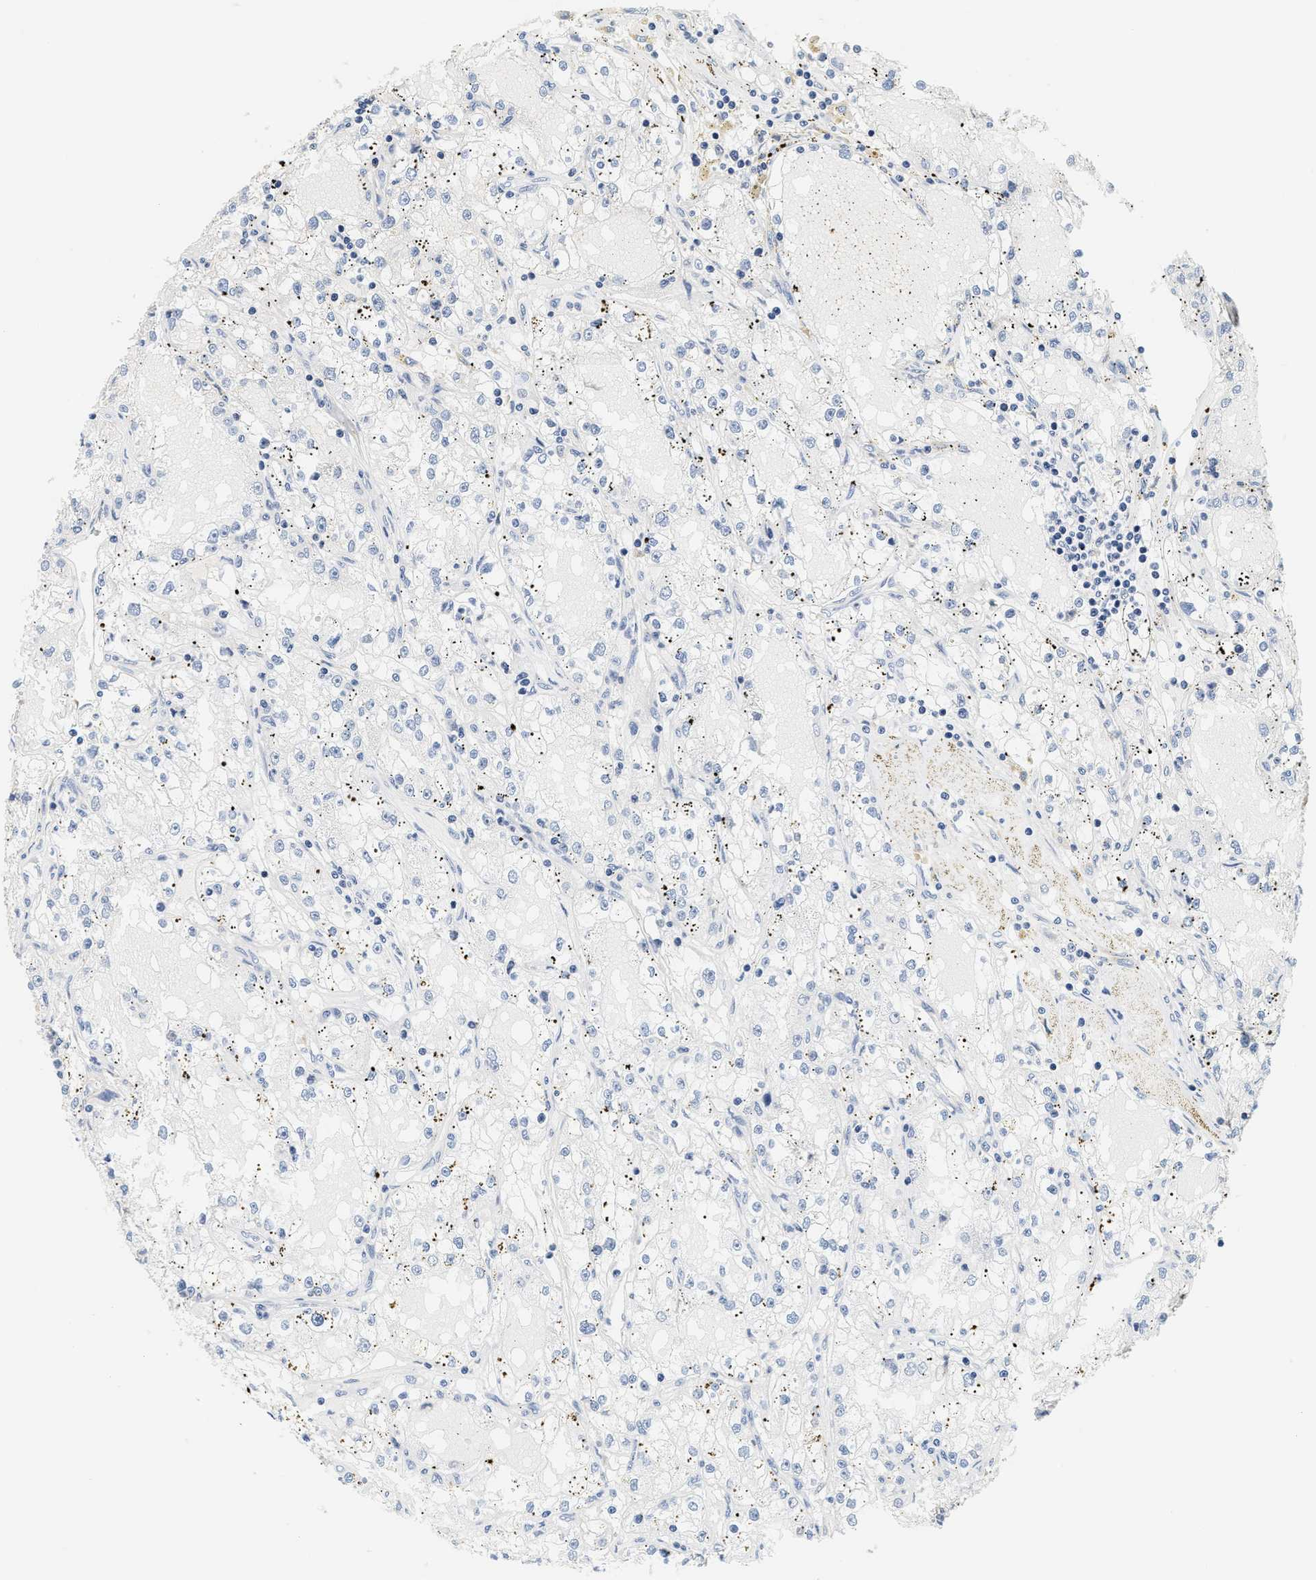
{"staining": {"intensity": "negative", "quantity": "none", "location": "none"}, "tissue": "renal cancer", "cell_type": "Tumor cells", "image_type": "cancer", "snomed": [{"axis": "morphology", "description": "Adenocarcinoma, NOS"}, {"axis": "topography", "description": "Kidney"}], "caption": "There is no significant staining in tumor cells of renal adenocarcinoma.", "gene": "TNIP2", "patient": {"sex": "male", "age": 56}}